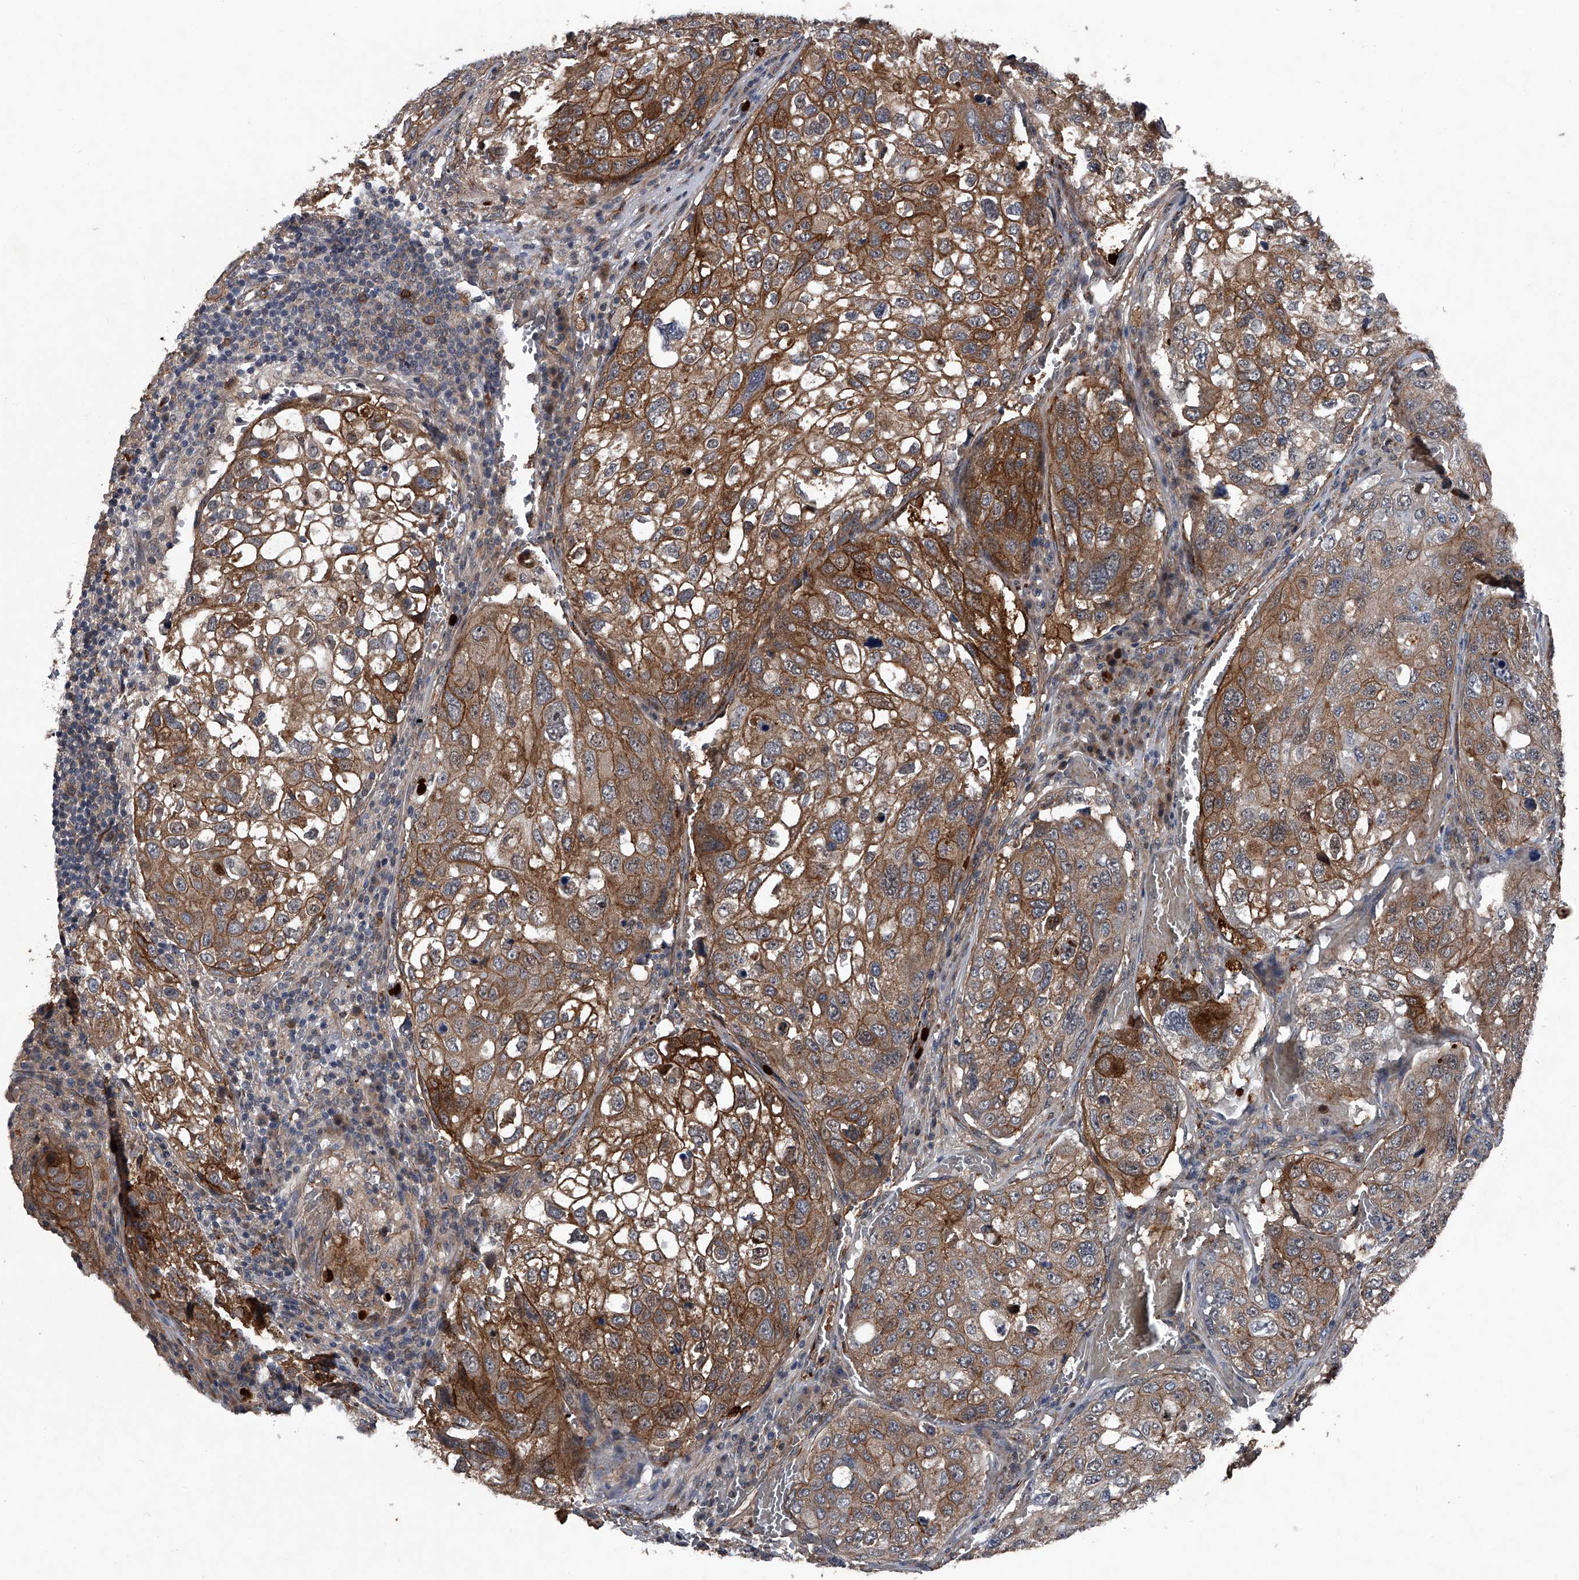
{"staining": {"intensity": "moderate", "quantity": ">75%", "location": "cytoplasmic/membranous"}, "tissue": "urothelial cancer", "cell_type": "Tumor cells", "image_type": "cancer", "snomed": [{"axis": "morphology", "description": "Urothelial carcinoma, High grade"}, {"axis": "topography", "description": "Lymph node"}, {"axis": "topography", "description": "Urinary bladder"}], "caption": "This is a photomicrograph of immunohistochemistry staining of urothelial carcinoma (high-grade), which shows moderate staining in the cytoplasmic/membranous of tumor cells.", "gene": "MAPKAP1", "patient": {"sex": "male", "age": 51}}